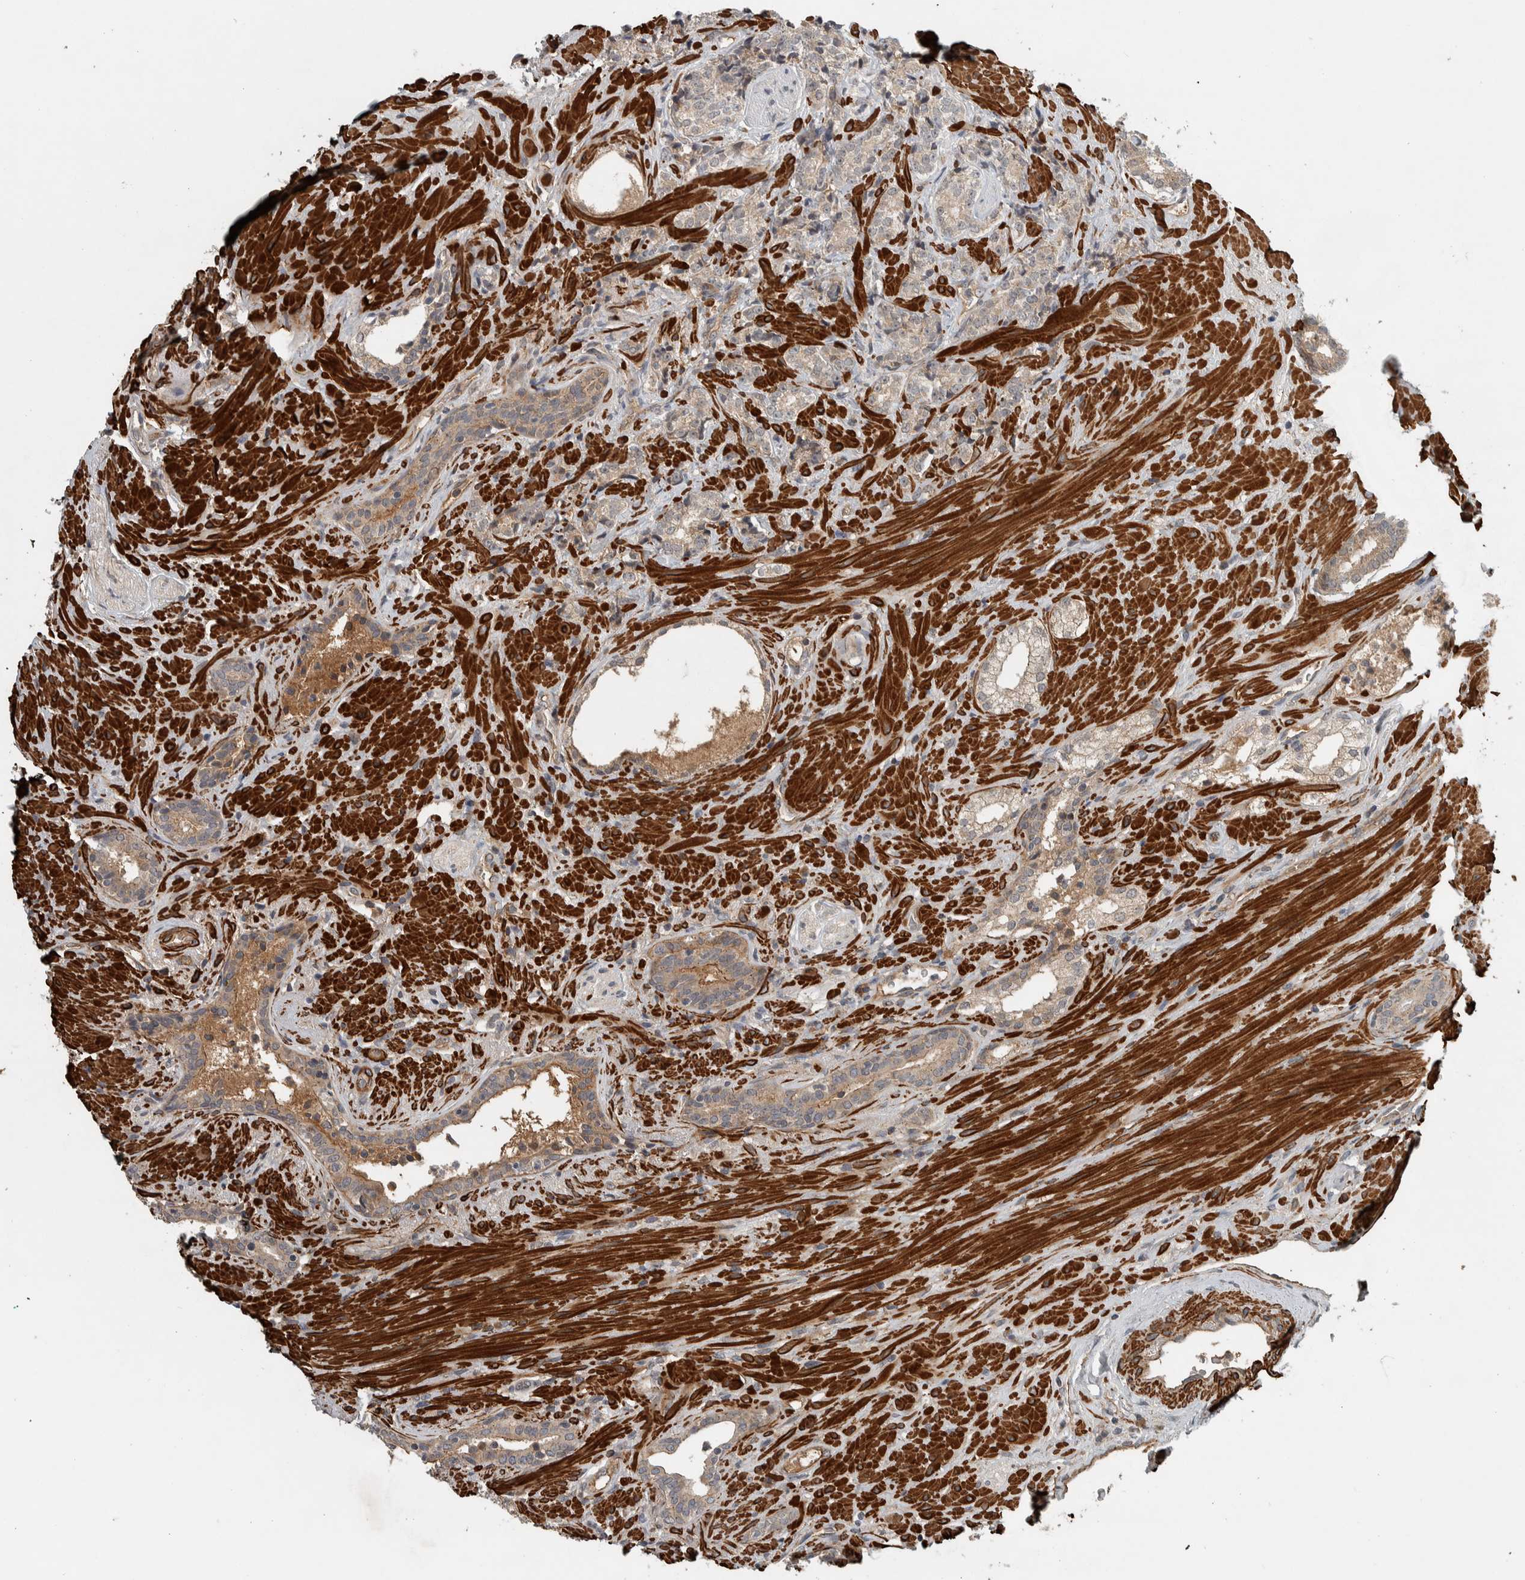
{"staining": {"intensity": "weak", "quantity": ">75%", "location": "cytoplasmic/membranous"}, "tissue": "prostate cancer", "cell_type": "Tumor cells", "image_type": "cancer", "snomed": [{"axis": "morphology", "description": "Adenocarcinoma, High grade"}, {"axis": "topography", "description": "Prostate"}], "caption": "Prostate high-grade adenocarcinoma stained with a protein marker reveals weak staining in tumor cells.", "gene": "LBHD1", "patient": {"sex": "male", "age": 71}}